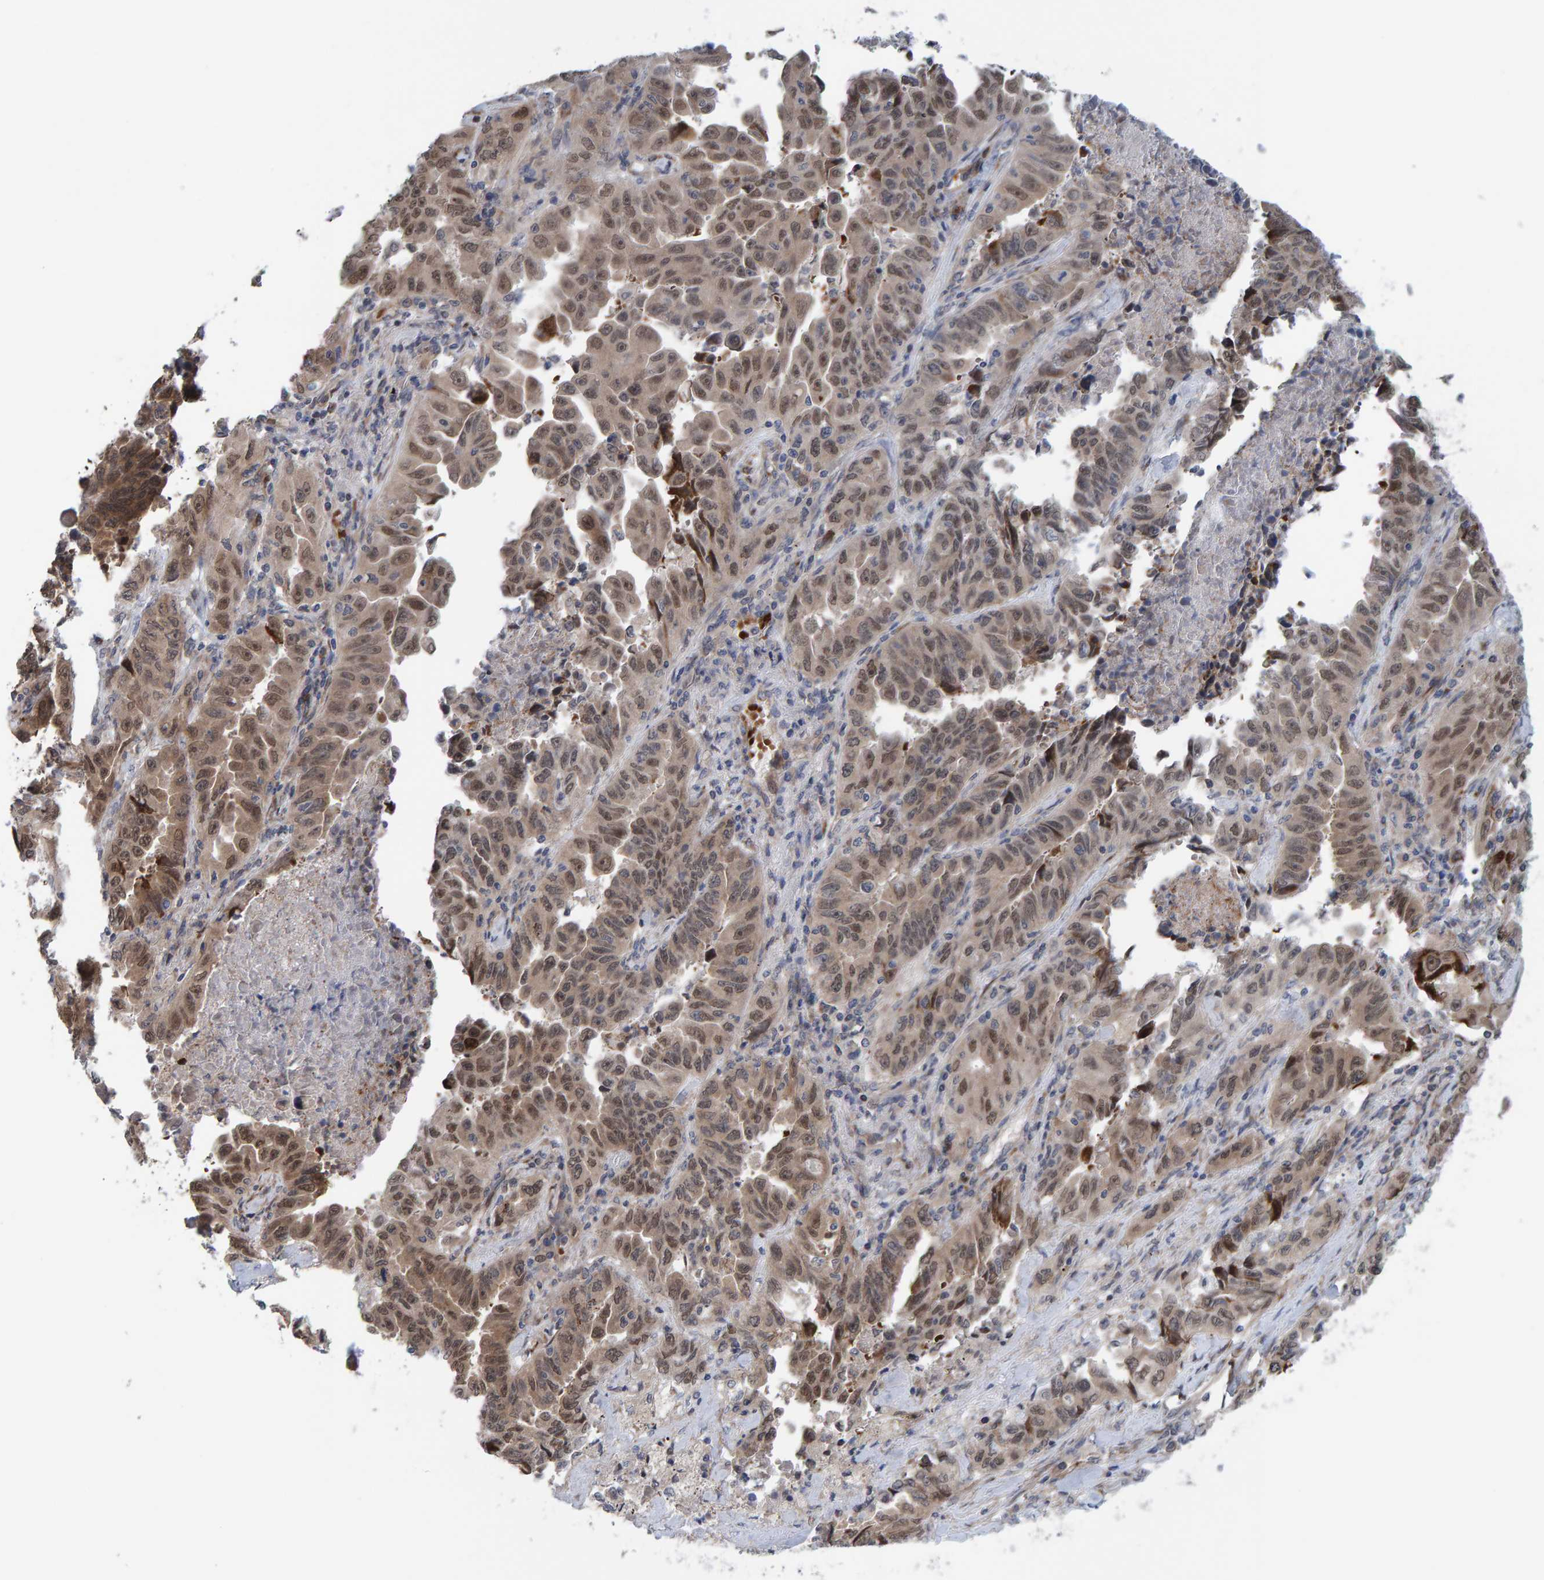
{"staining": {"intensity": "weak", "quantity": ">75%", "location": "cytoplasmic/membranous,nuclear"}, "tissue": "lung cancer", "cell_type": "Tumor cells", "image_type": "cancer", "snomed": [{"axis": "morphology", "description": "Adenocarcinoma, NOS"}, {"axis": "topography", "description": "Lung"}], "caption": "High-magnification brightfield microscopy of lung cancer (adenocarcinoma) stained with DAB (brown) and counterstained with hematoxylin (blue). tumor cells exhibit weak cytoplasmic/membranous and nuclear positivity is present in about>75% of cells.", "gene": "MFSD6L", "patient": {"sex": "female", "age": 51}}